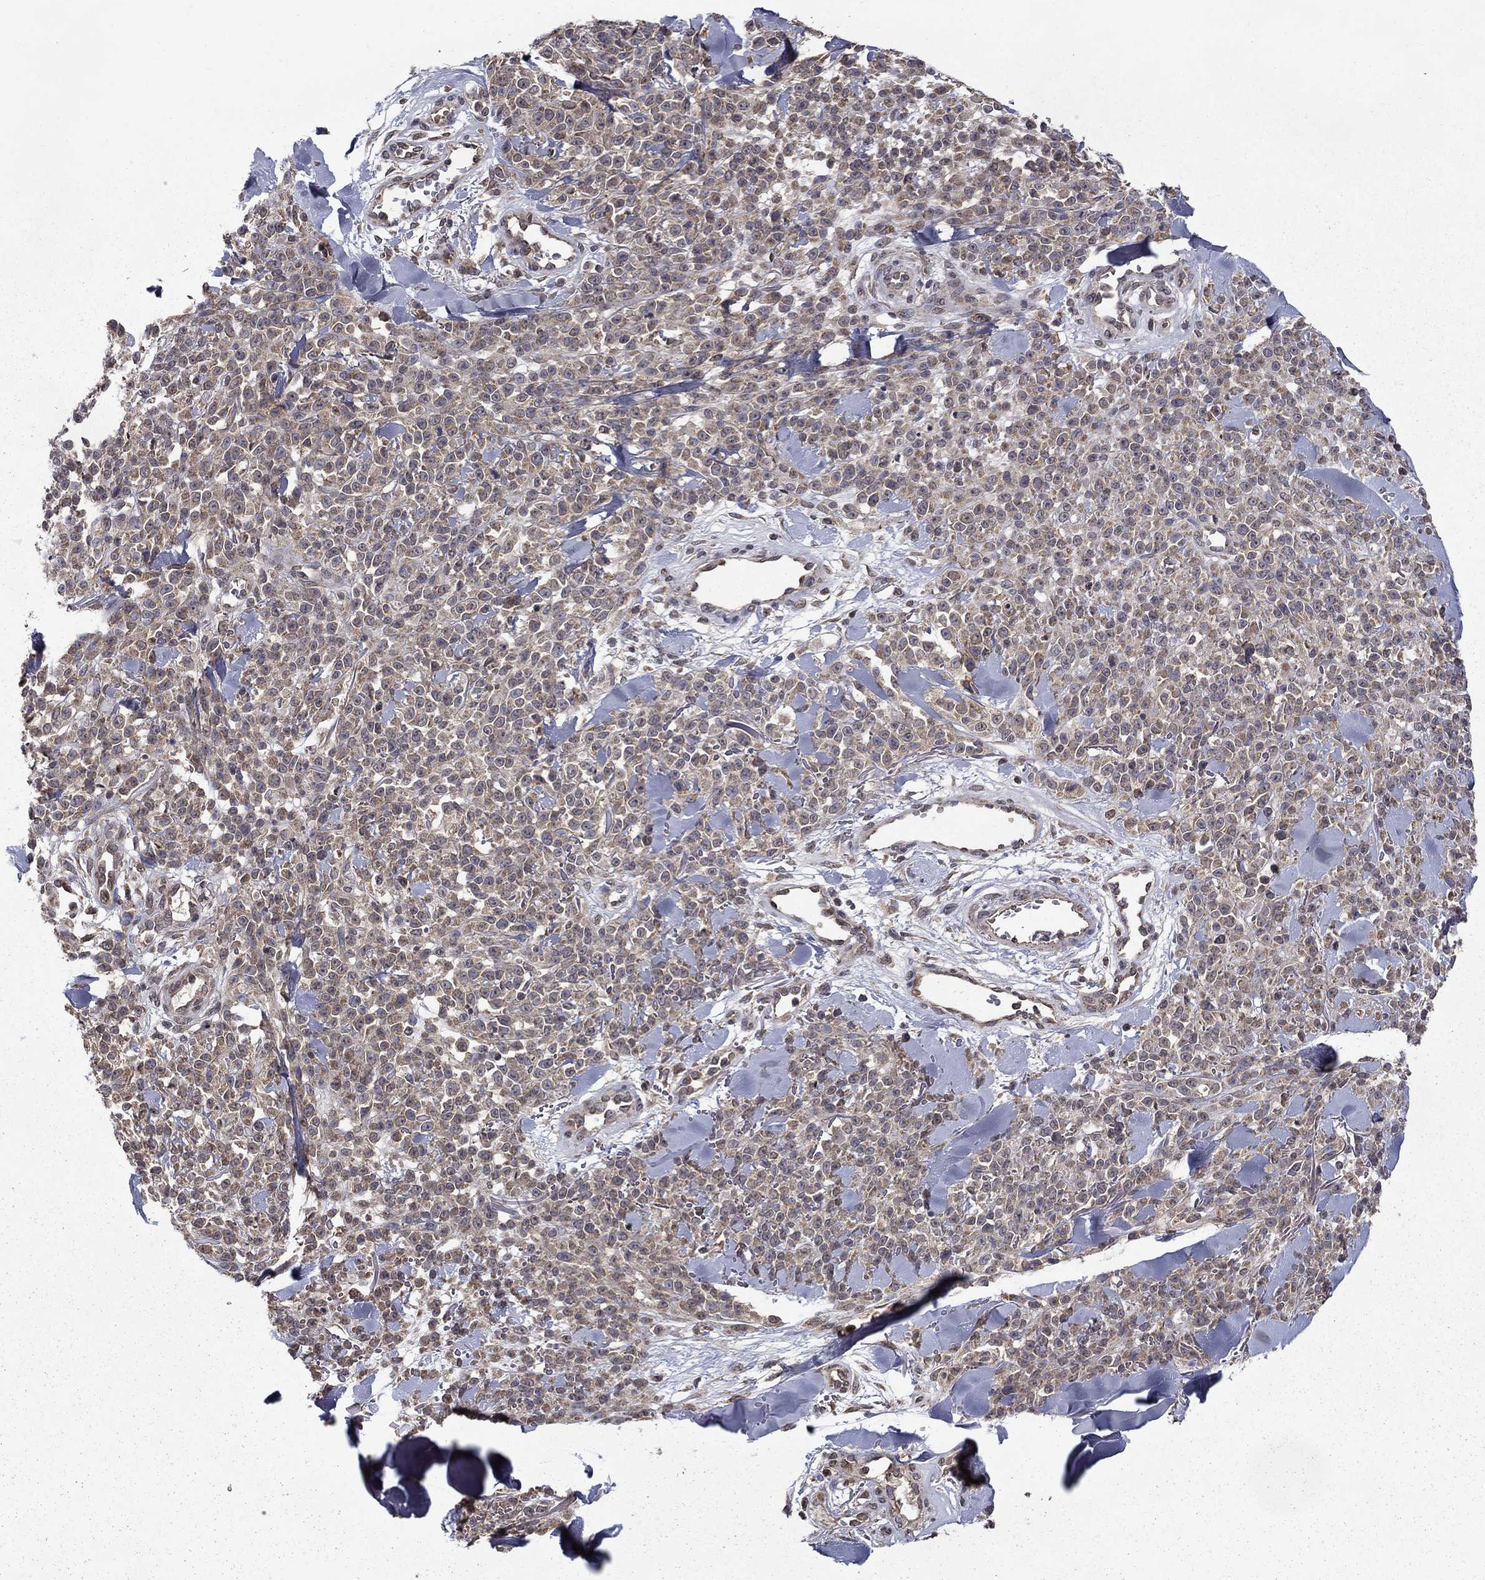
{"staining": {"intensity": "weak", "quantity": ">75%", "location": "cytoplasmic/membranous"}, "tissue": "melanoma", "cell_type": "Tumor cells", "image_type": "cancer", "snomed": [{"axis": "morphology", "description": "Malignant melanoma, NOS"}, {"axis": "topography", "description": "Skin"}, {"axis": "topography", "description": "Skin of trunk"}], "caption": "DAB (3,3'-diaminobenzidine) immunohistochemical staining of human malignant melanoma shows weak cytoplasmic/membranous protein expression in about >75% of tumor cells. (DAB (3,3'-diaminobenzidine) IHC, brown staining for protein, blue staining for nuclei).", "gene": "SLC2A13", "patient": {"sex": "male", "age": 74}}